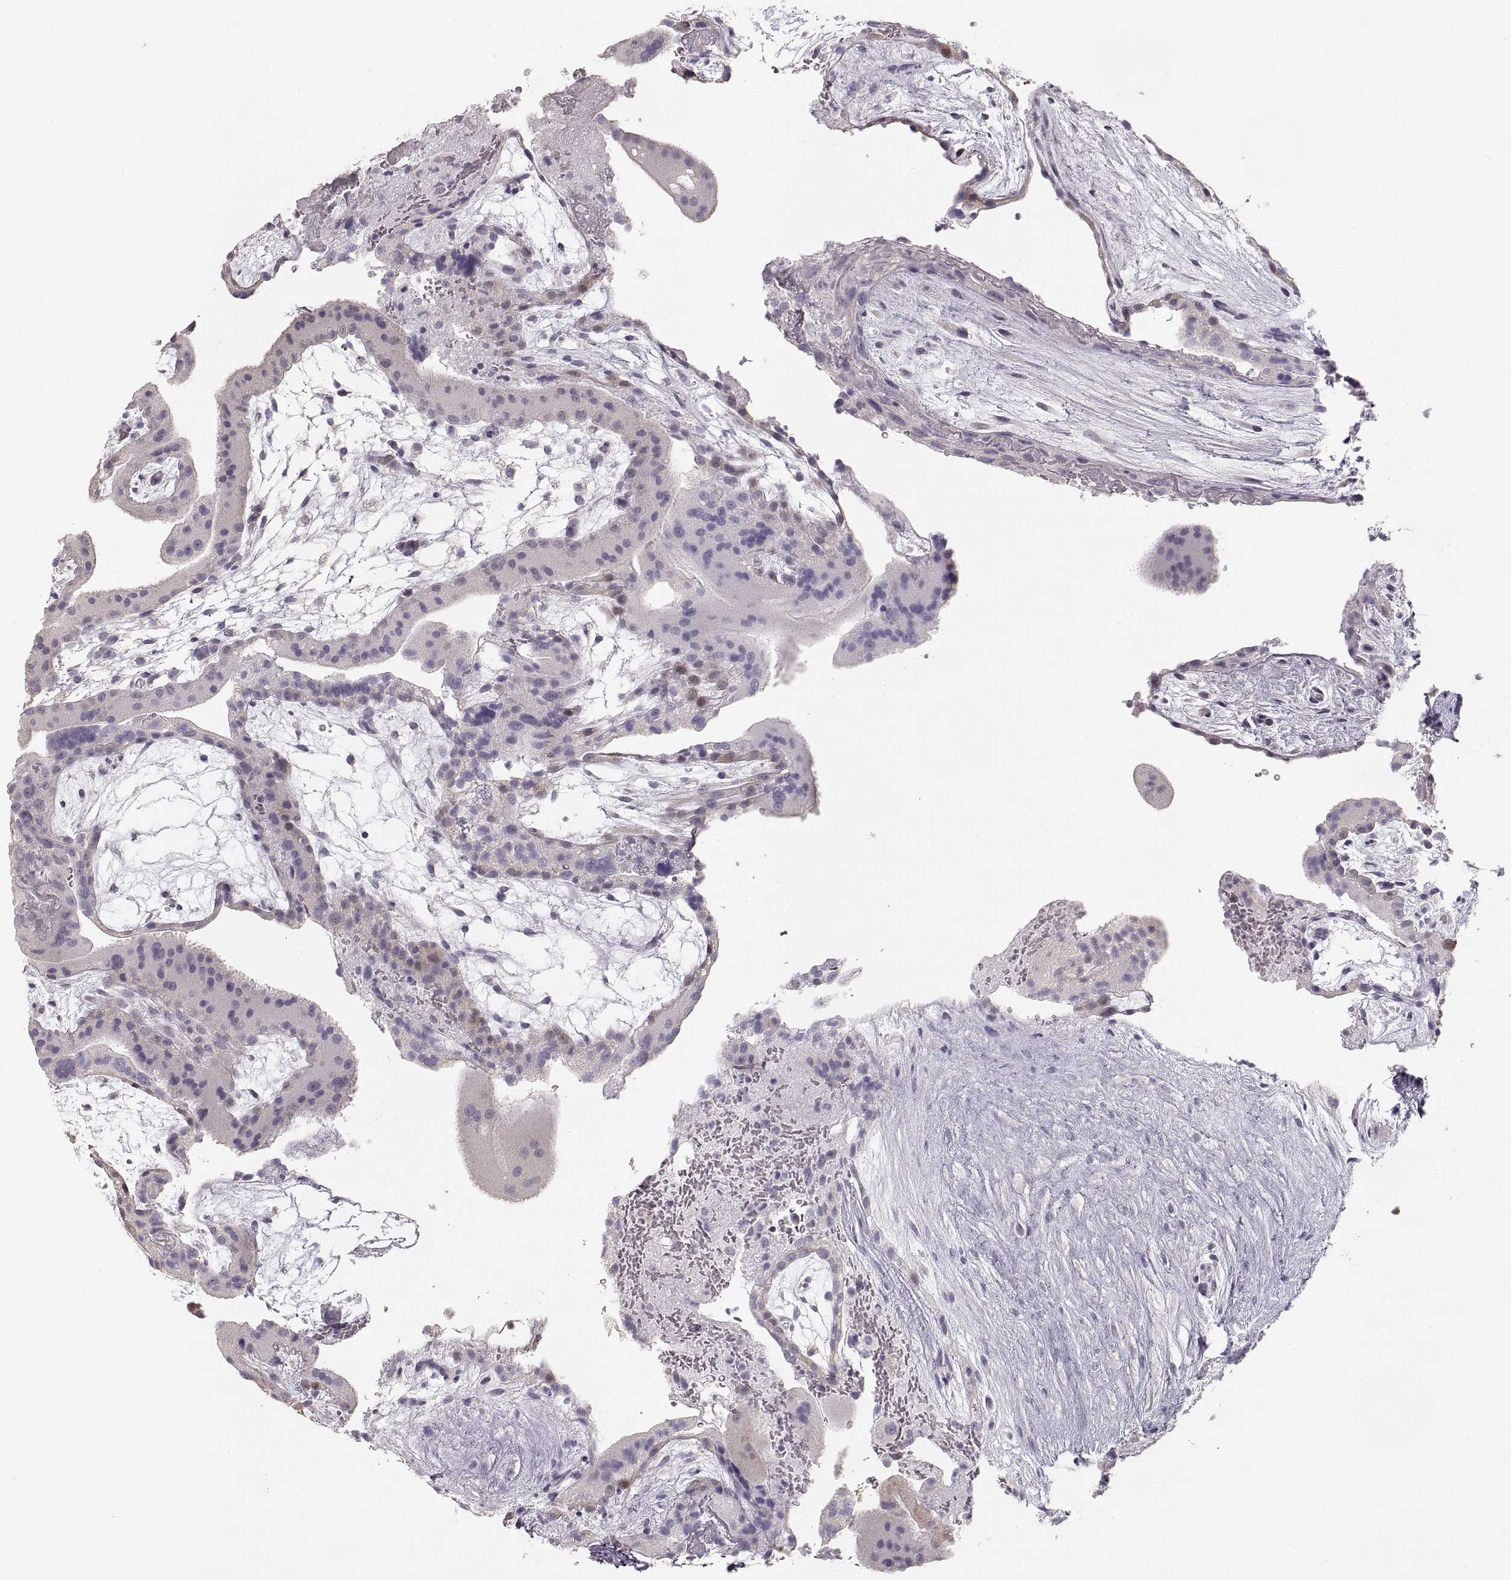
{"staining": {"intensity": "negative", "quantity": "none", "location": "none"}, "tissue": "placenta", "cell_type": "Decidual cells", "image_type": "normal", "snomed": [{"axis": "morphology", "description": "Normal tissue, NOS"}, {"axis": "topography", "description": "Placenta"}], "caption": "Decidual cells are negative for protein expression in unremarkable human placenta. (DAB immunohistochemistry (IHC) with hematoxylin counter stain).", "gene": "ZP3", "patient": {"sex": "female", "age": 19}}